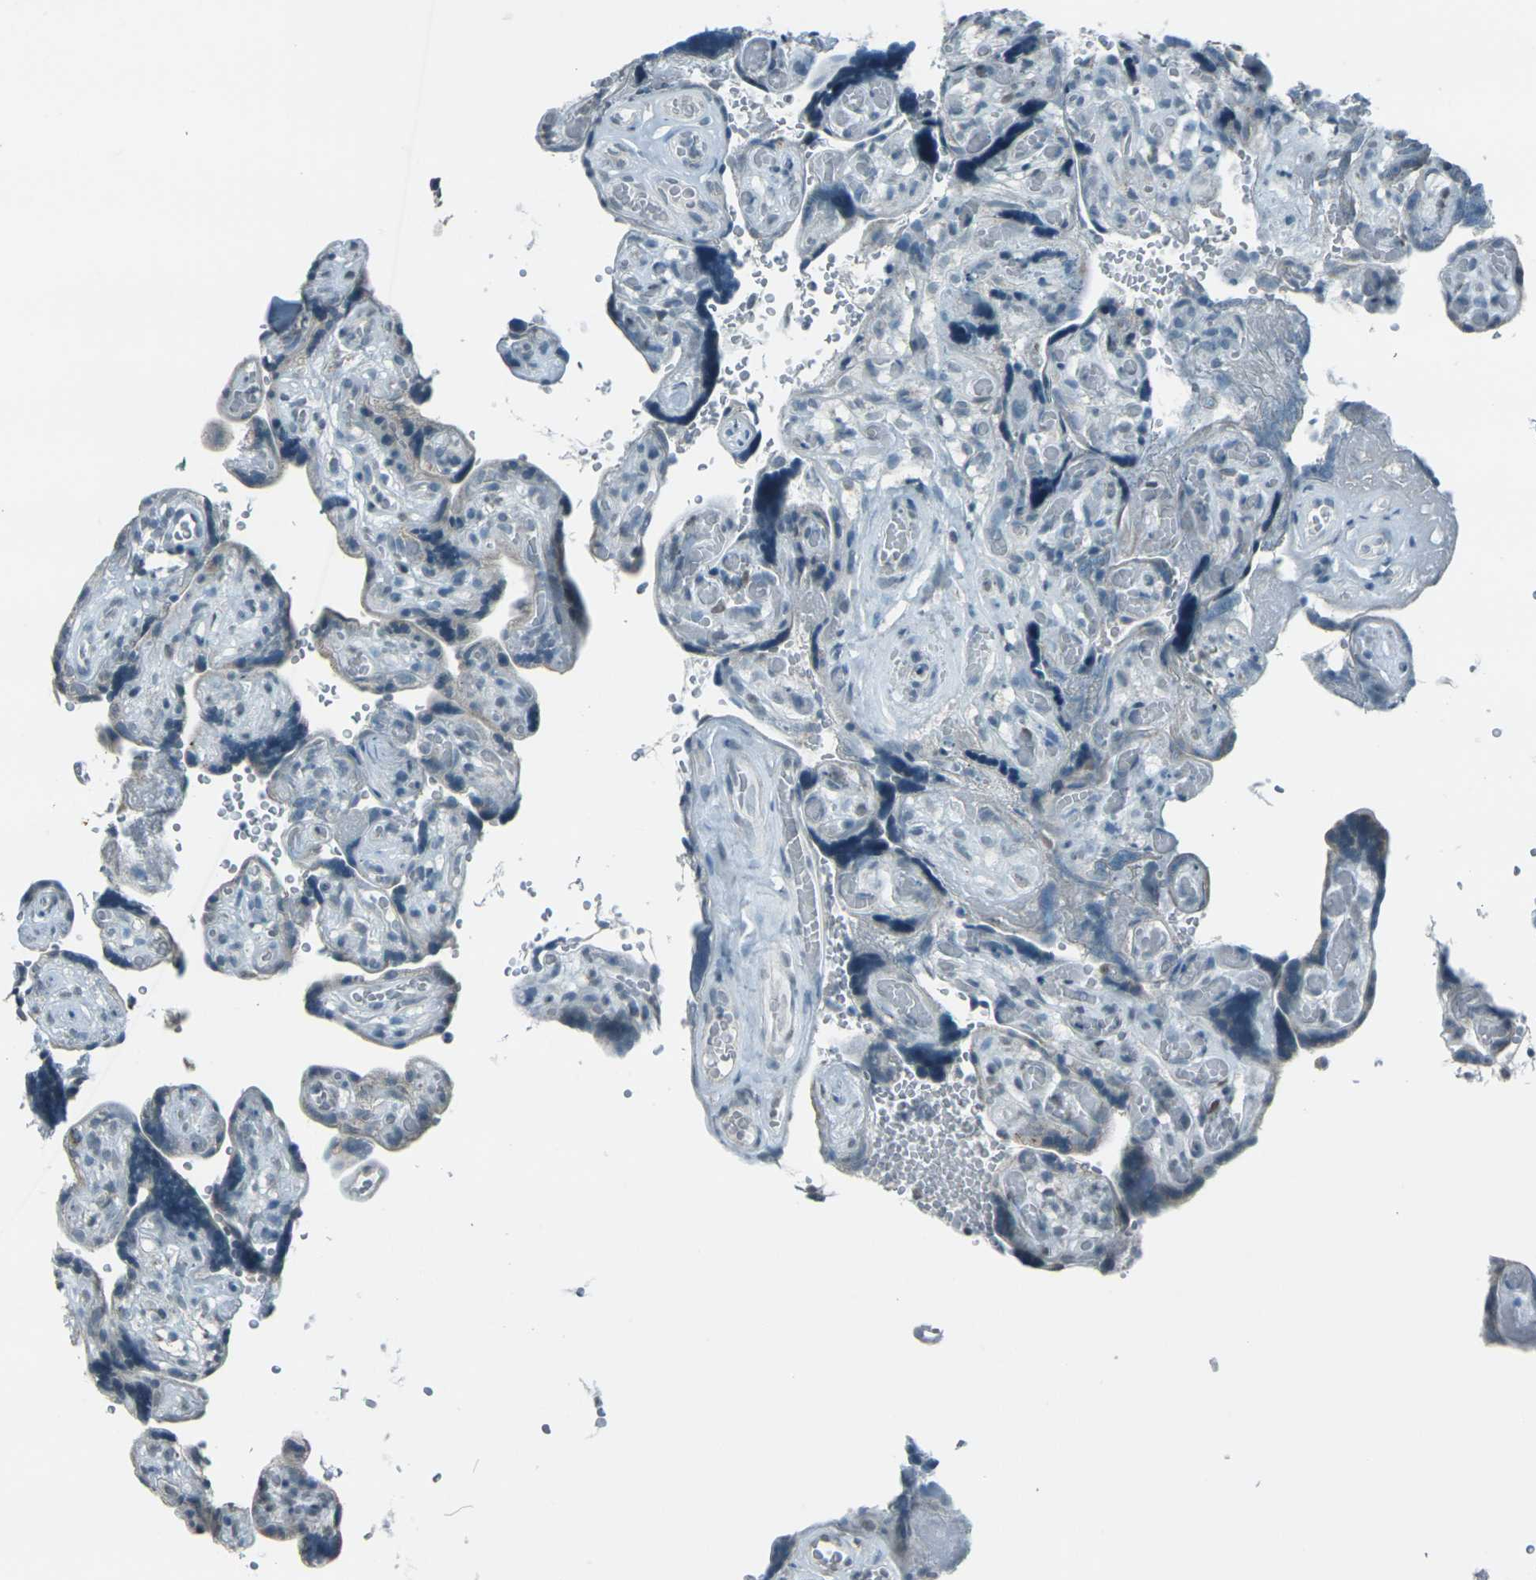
{"staining": {"intensity": "negative", "quantity": "none", "location": "none"}, "tissue": "placenta", "cell_type": "Decidual cells", "image_type": "normal", "snomed": [{"axis": "morphology", "description": "Normal tissue, NOS"}, {"axis": "topography", "description": "Placenta"}], "caption": "Human placenta stained for a protein using immunohistochemistry (IHC) displays no expression in decidual cells.", "gene": "H2BC1", "patient": {"sex": "female", "age": 30}}